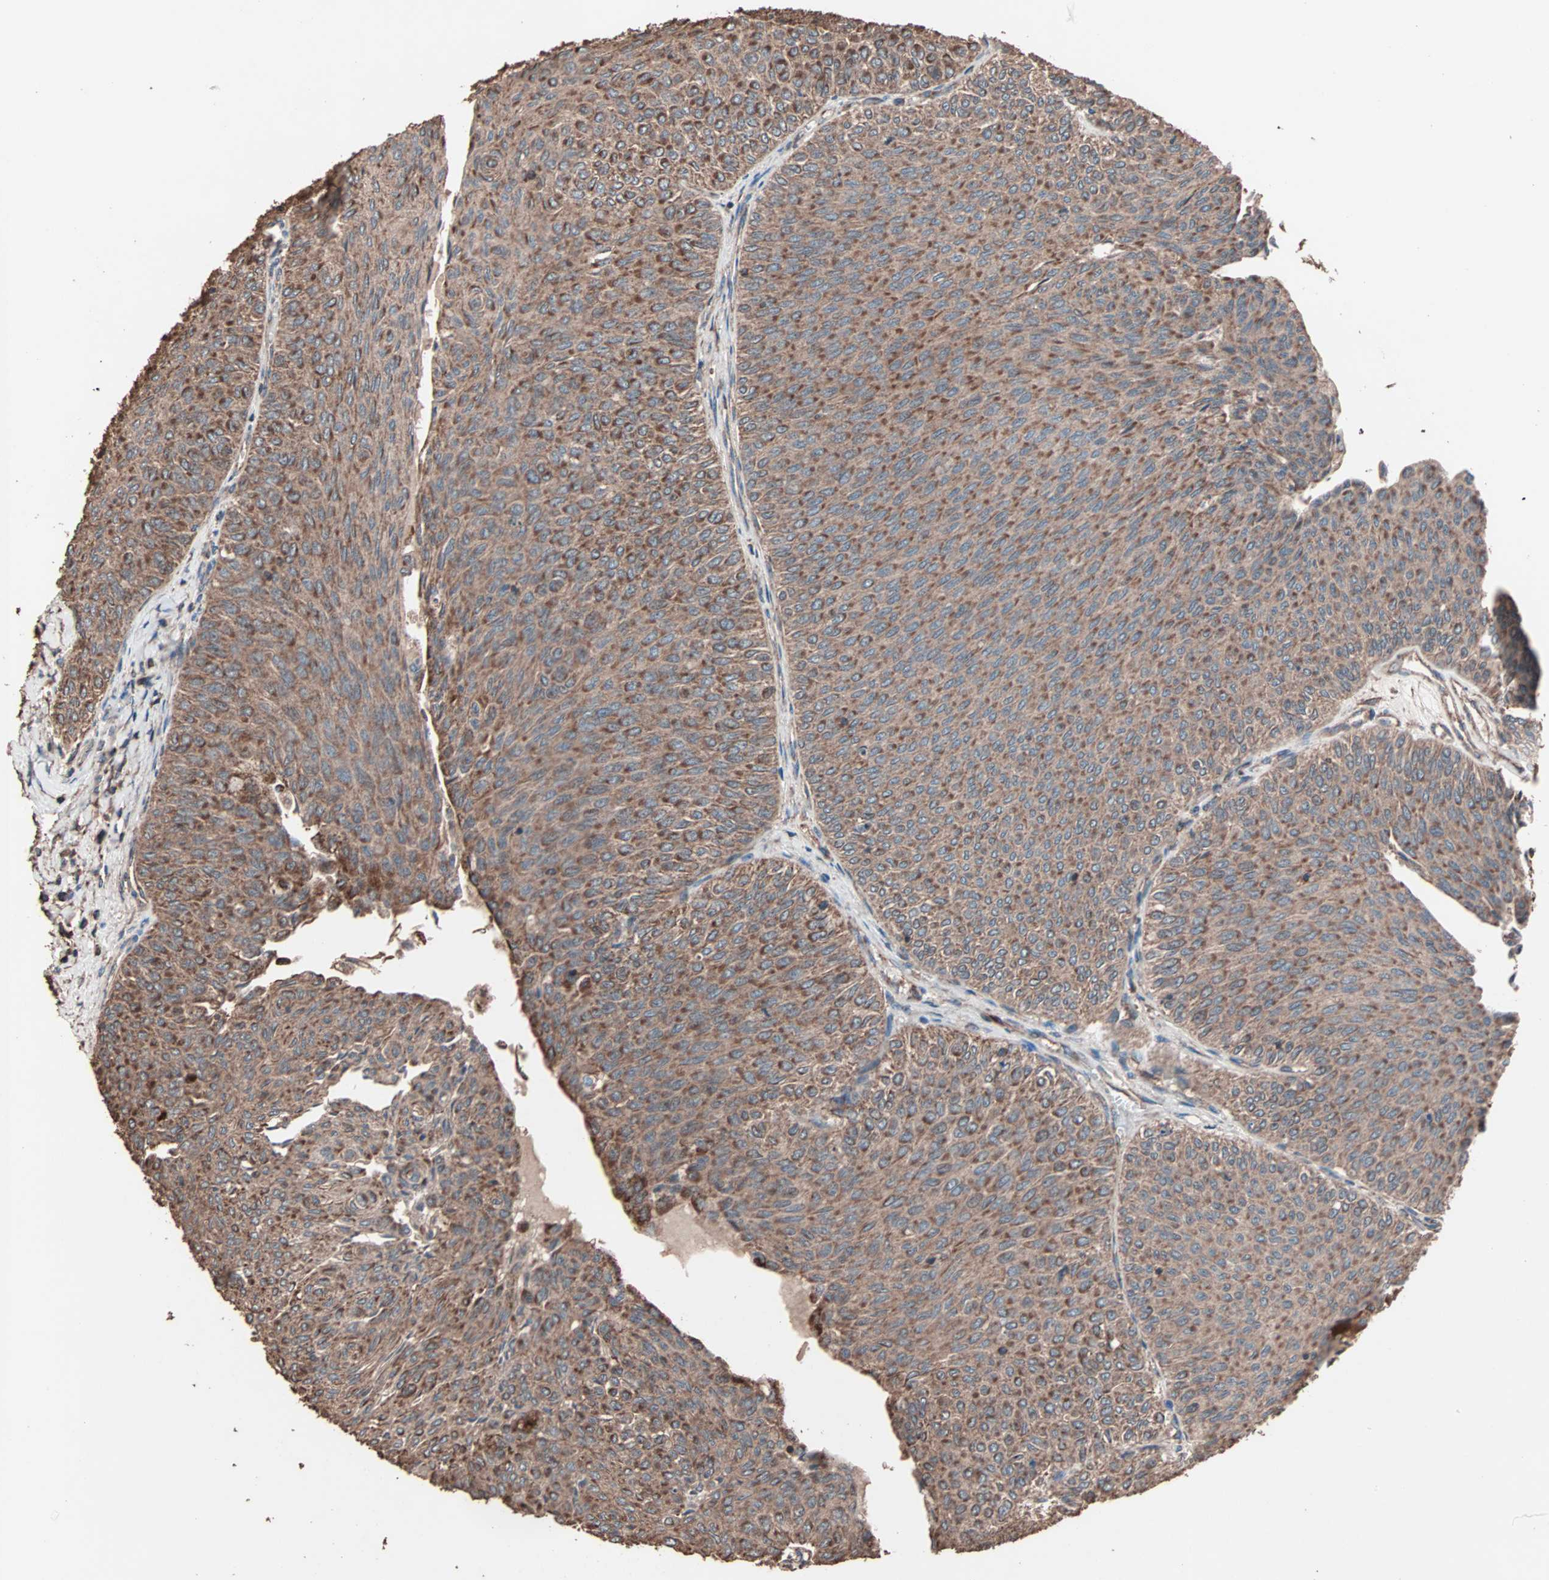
{"staining": {"intensity": "moderate", "quantity": ">75%", "location": "cytoplasmic/membranous"}, "tissue": "urothelial cancer", "cell_type": "Tumor cells", "image_type": "cancer", "snomed": [{"axis": "morphology", "description": "Urothelial carcinoma, Low grade"}, {"axis": "topography", "description": "Urinary bladder"}], "caption": "Protein expression analysis of urothelial carcinoma (low-grade) exhibits moderate cytoplasmic/membranous positivity in approximately >75% of tumor cells.", "gene": "MRPL2", "patient": {"sex": "male", "age": 78}}